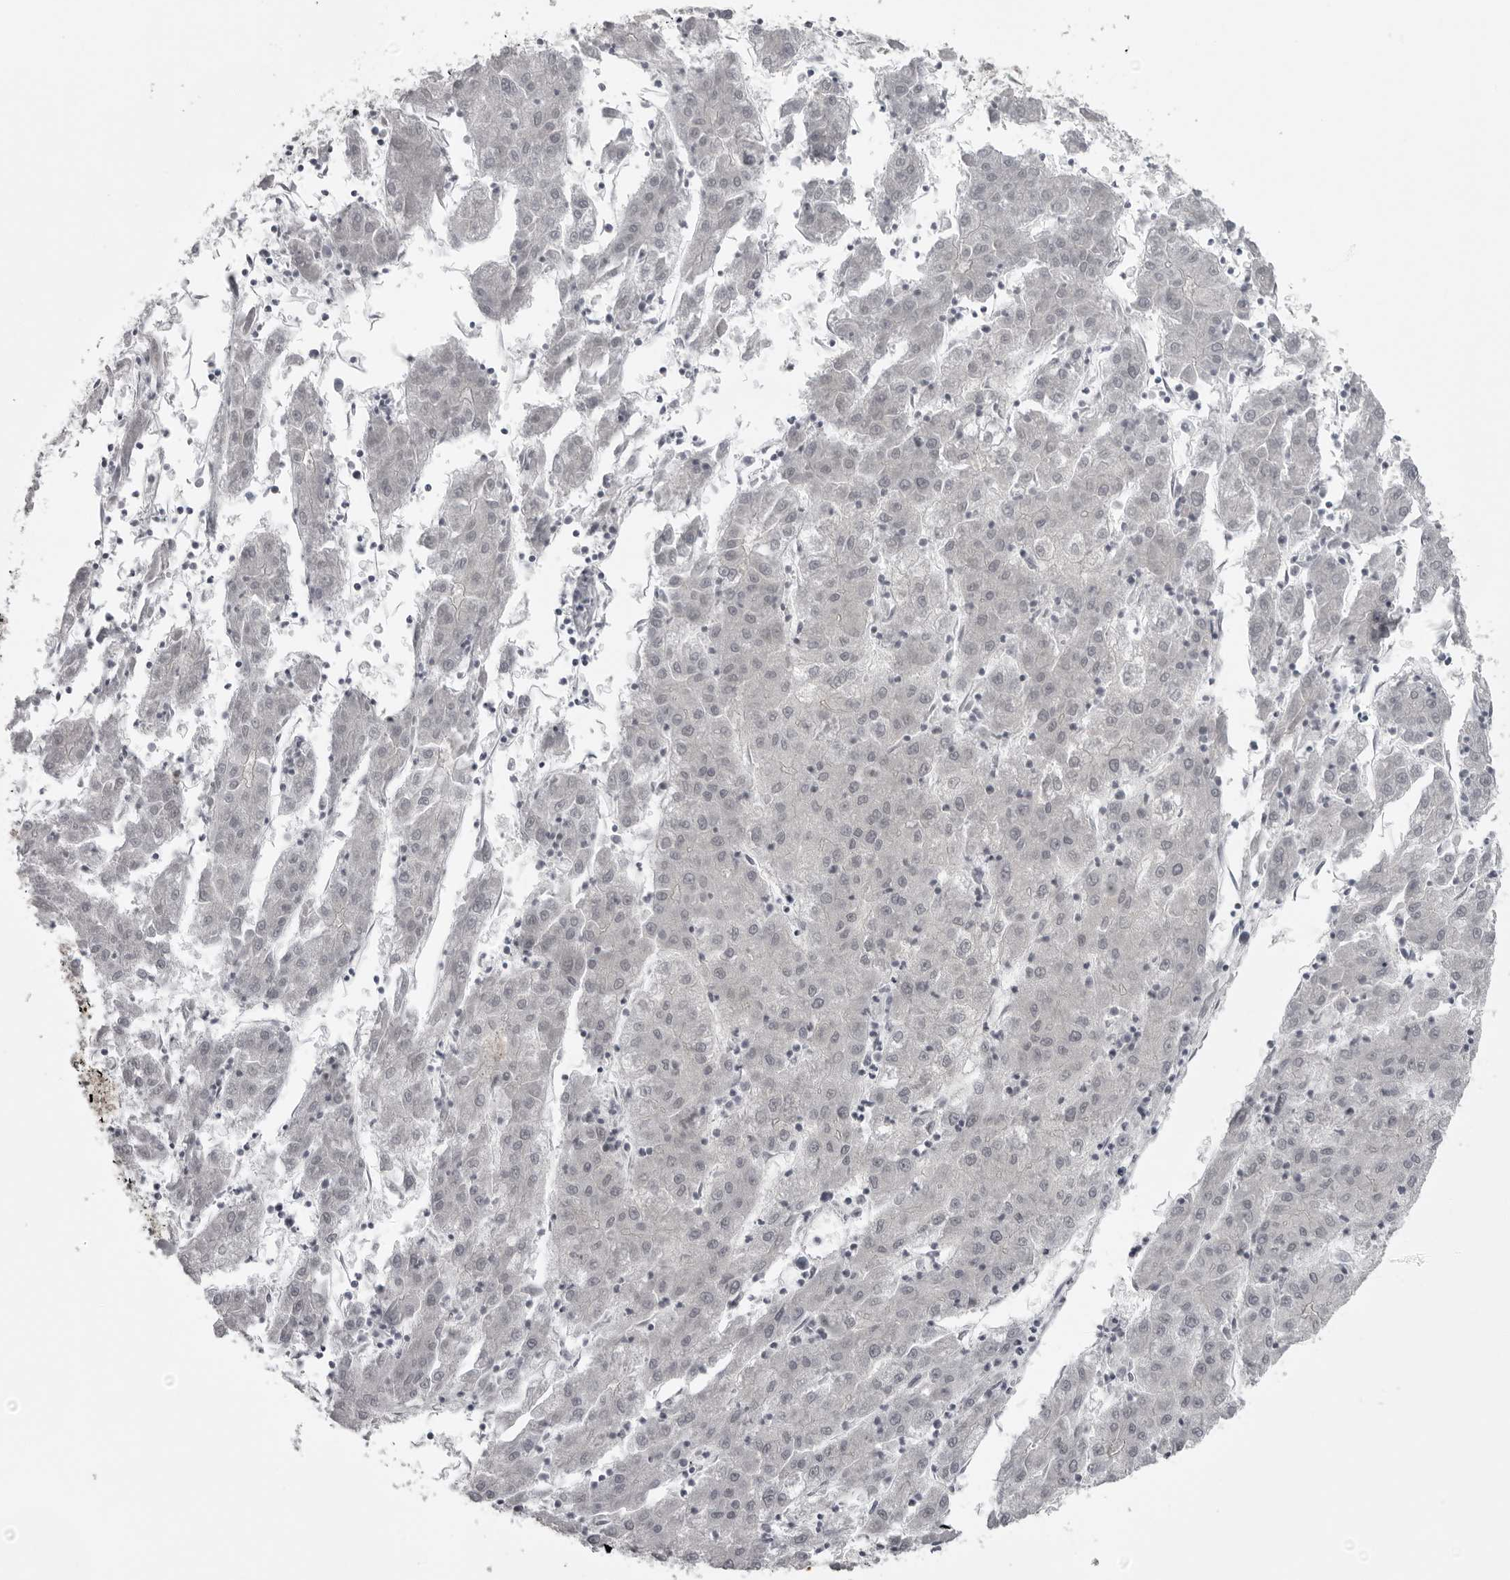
{"staining": {"intensity": "negative", "quantity": "none", "location": "none"}, "tissue": "liver cancer", "cell_type": "Tumor cells", "image_type": "cancer", "snomed": [{"axis": "morphology", "description": "Carcinoma, Hepatocellular, NOS"}, {"axis": "topography", "description": "Liver"}], "caption": "The immunohistochemistry histopathology image has no significant positivity in tumor cells of liver cancer (hepatocellular carcinoma) tissue.", "gene": "UROD", "patient": {"sex": "male", "age": 72}}